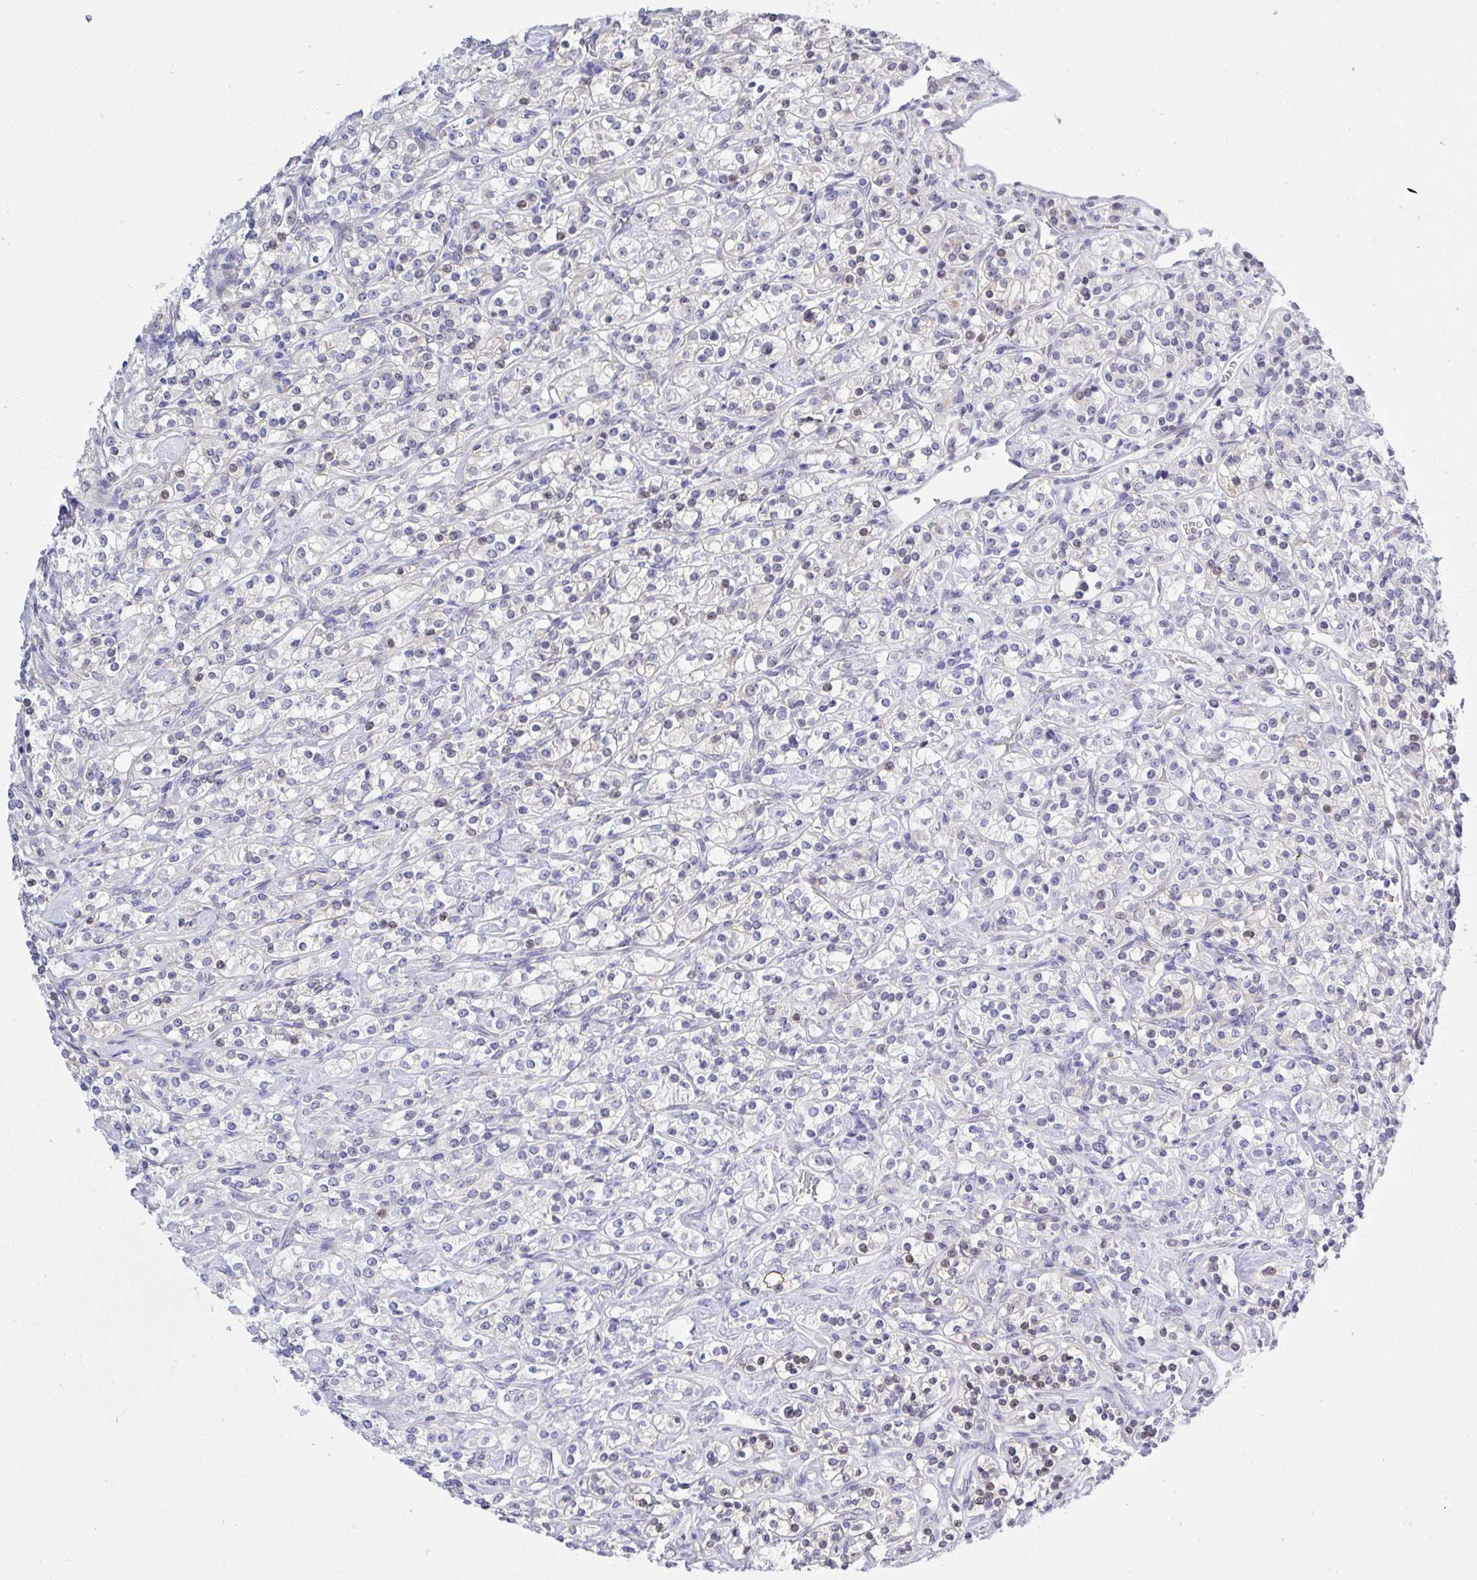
{"staining": {"intensity": "weak", "quantity": "<25%", "location": "nuclear"}, "tissue": "renal cancer", "cell_type": "Tumor cells", "image_type": "cancer", "snomed": [{"axis": "morphology", "description": "Adenocarcinoma, NOS"}, {"axis": "topography", "description": "Kidney"}], "caption": "Micrograph shows no significant protein expression in tumor cells of renal cancer.", "gene": "MFSD4A", "patient": {"sex": "male", "age": 77}}